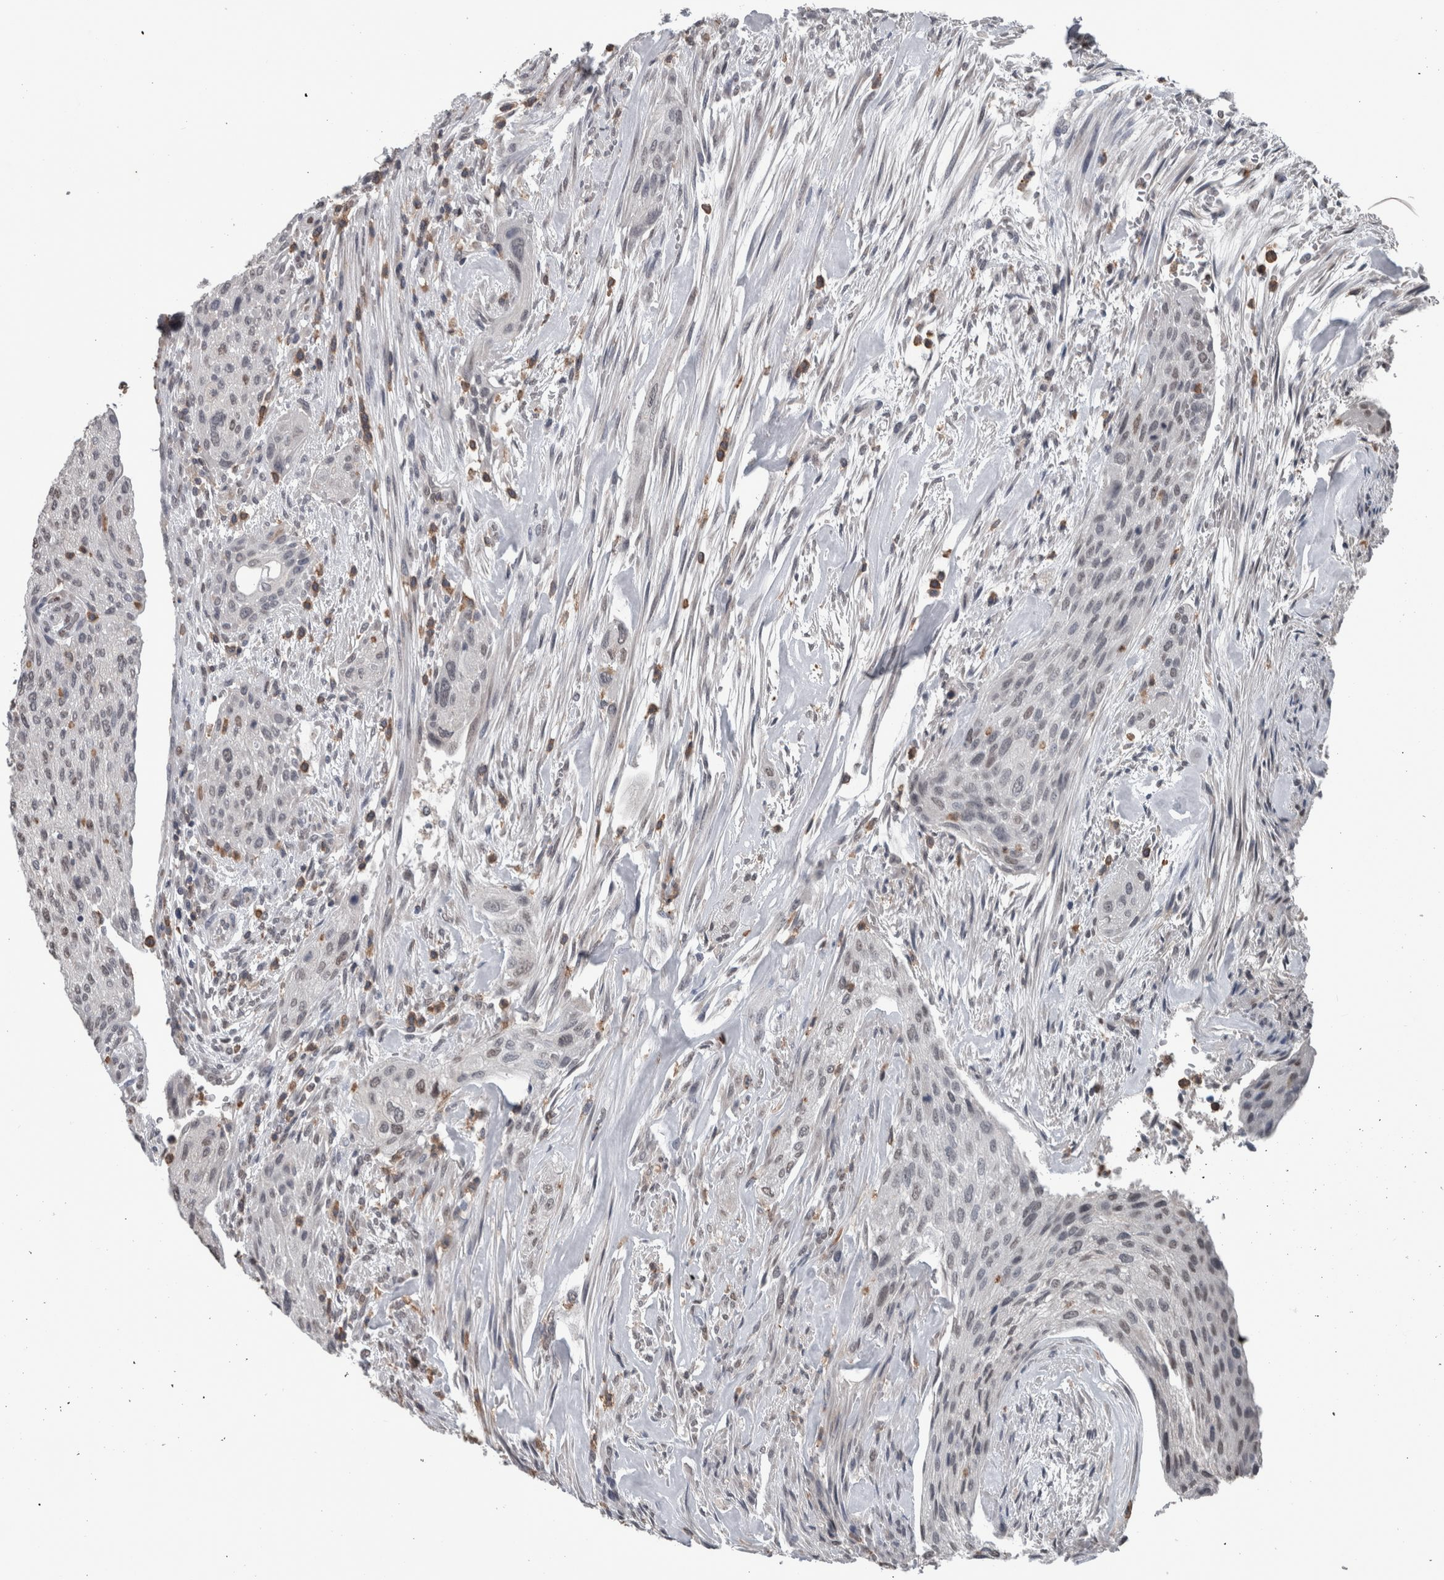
{"staining": {"intensity": "weak", "quantity": "<25%", "location": "nuclear"}, "tissue": "urothelial cancer", "cell_type": "Tumor cells", "image_type": "cancer", "snomed": [{"axis": "morphology", "description": "Urothelial carcinoma, Low grade"}, {"axis": "morphology", "description": "Urothelial carcinoma, High grade"}, {"axis": "topography", "description": "Urinary bladder"}], "caption": "Protein analysis of urothelial cancer reveals no significant expression in tumor cells.", "gene": "MAFF", "patient": {"sex": "male", "age": 35}}